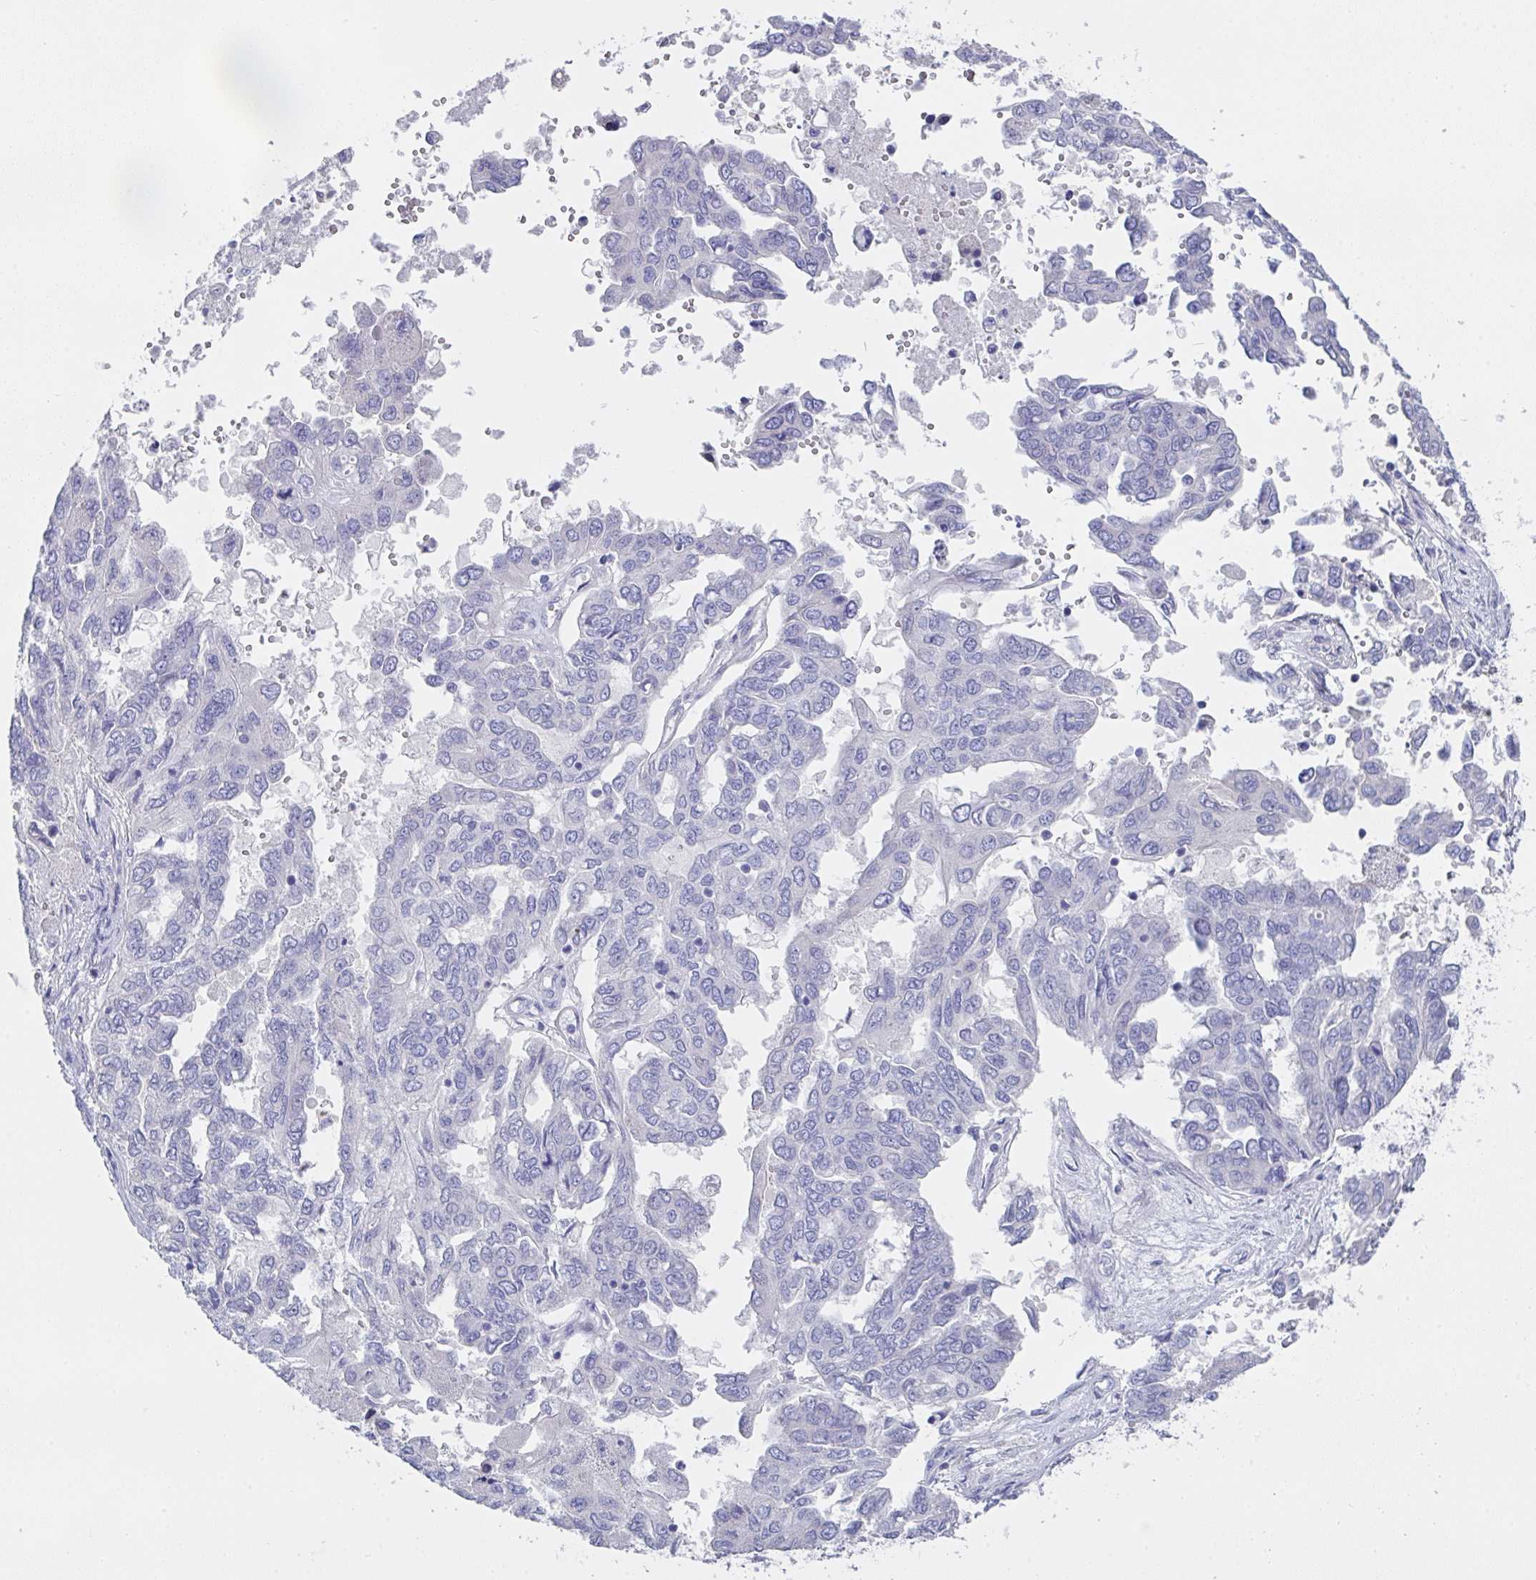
{"staining": {"intensity": "negative", "quantity": "none", "location": "none"}, "tissue": "ovarian cancer", "cell_type": "Tumor cells", "image_type": "cancer", "snomed": [{"axis": "morphology", "description": "Cystadenocarcinoma, serous, NOS"}, {"axis": "topography", "description": "Ovary"}], "caption": "A high-resolution micrograph shows immunohistochemistry staining of ovarian serous cystadenocarcinoma, which demonstrates no significant expression in tumor cells.", "gene": "FBXO47", "patient": {"sex": "female", "age": 53}}